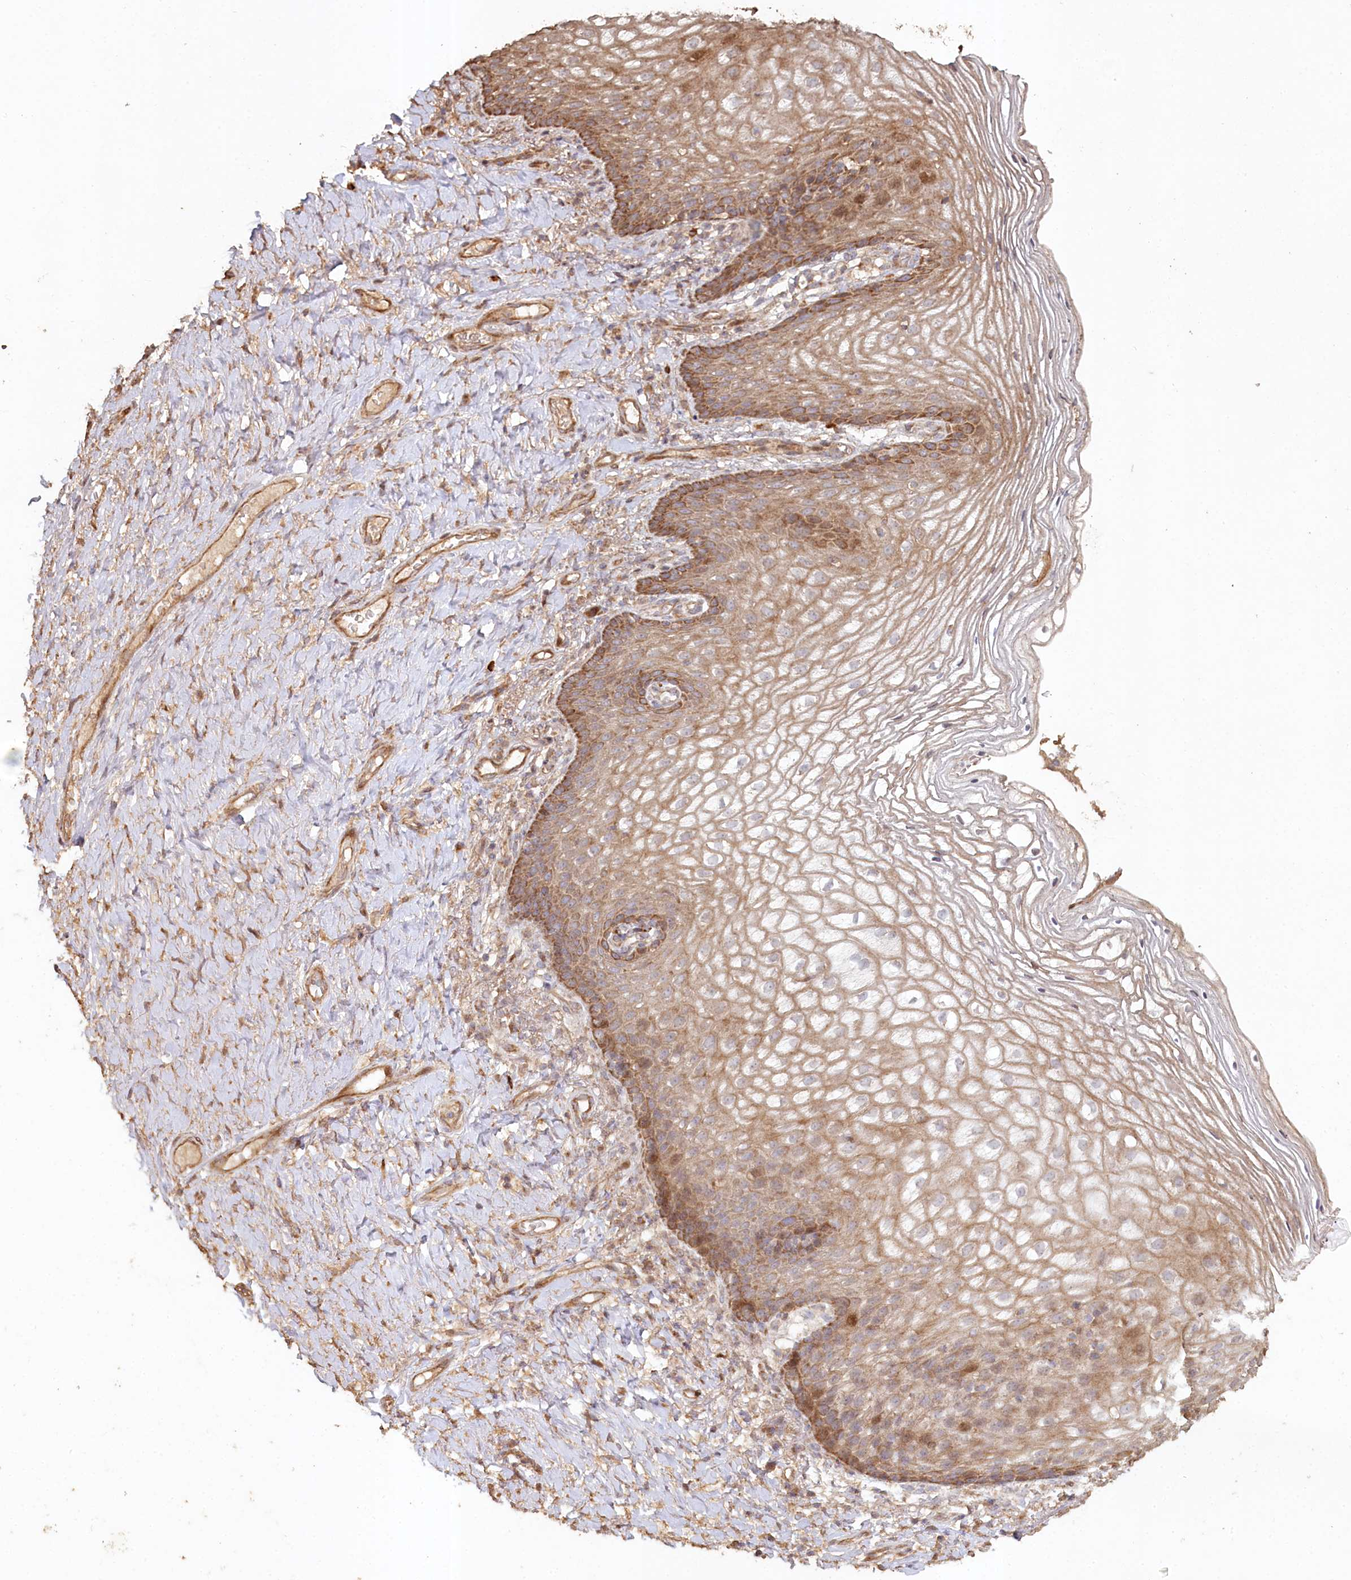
{"staining": {"intensity": "moderate", "quantity": ">75%", "location": "cytoplasmic/membranous"}, "tissue": "vagina", "cell_type": "Squamous epithelial cells", "image_type": "normal", "snomed": [{"axis": "morphology", "description": "Normal tissue, NOS"}, {"axis": "topography", "description": "Vagina"}], "caption": "Moderate cytoplasmic/membranous expression for a protein is identified in approximately >75% of squamous epithelial cells of unremarkable vagina using immunohistochemistry (IHC).", "gene": "HAL", "patient": {"sex": "female", "age": 60}}